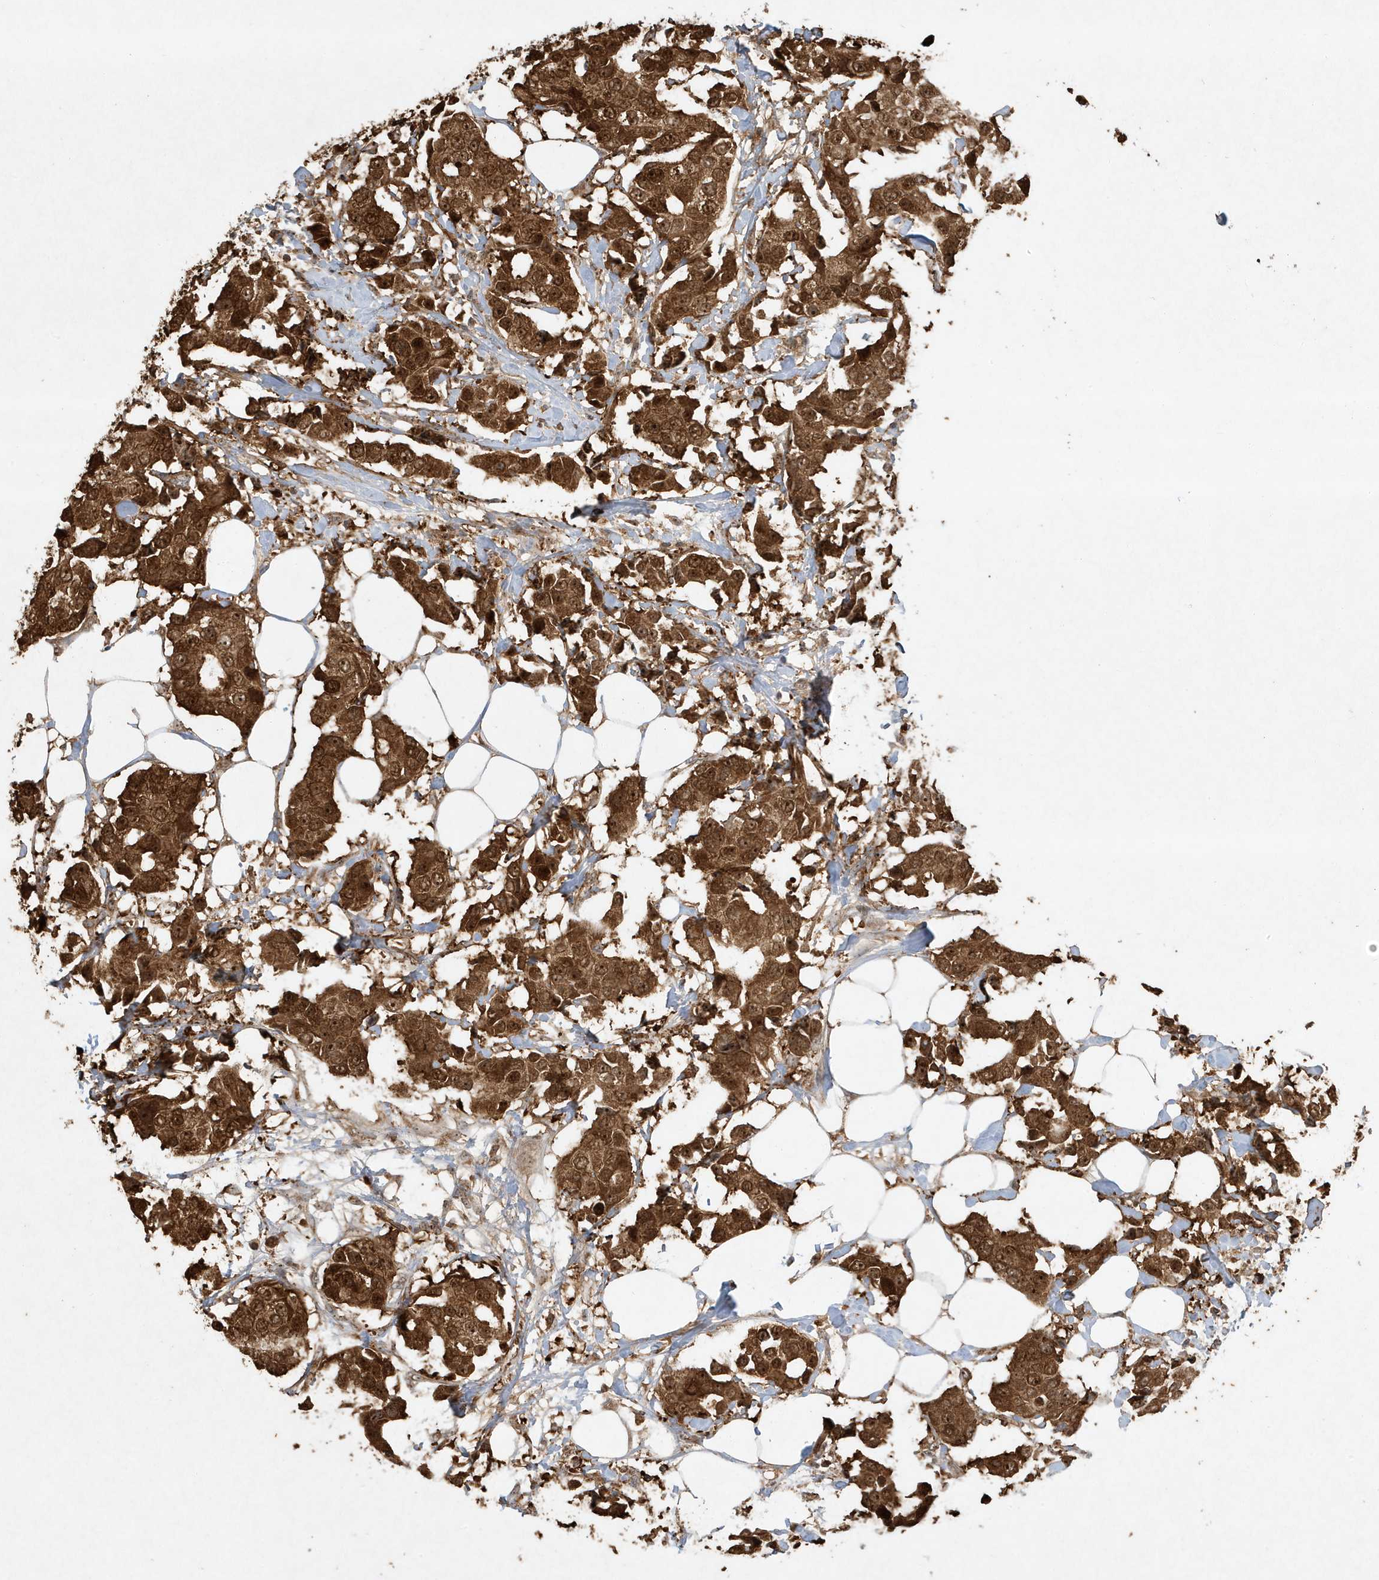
{"staining": {"intensity": "strong", "quantity": ">75%", "location": "cytoplasmic/membranous,nuclear"}, "tissue": "breast cancer", "cell_type": "Tumor cells", "image_type": "cancer", "snomed": [{"axis": "morphology", "description": "Normal tissue, NOS"}, {"axis": "morphology", "description": "Duct carcinoma"}, {"axis": "topography", "description": "Breast"}], "caption": "A photomicrograph of breast infiltrating ductal carcinoma stained for a protein shows strong cytoplasmic/membranous and nuclear brown staining in tumor cells.", "gene": "ABCB9", "patient": {"sex": "female", "age": 39}}